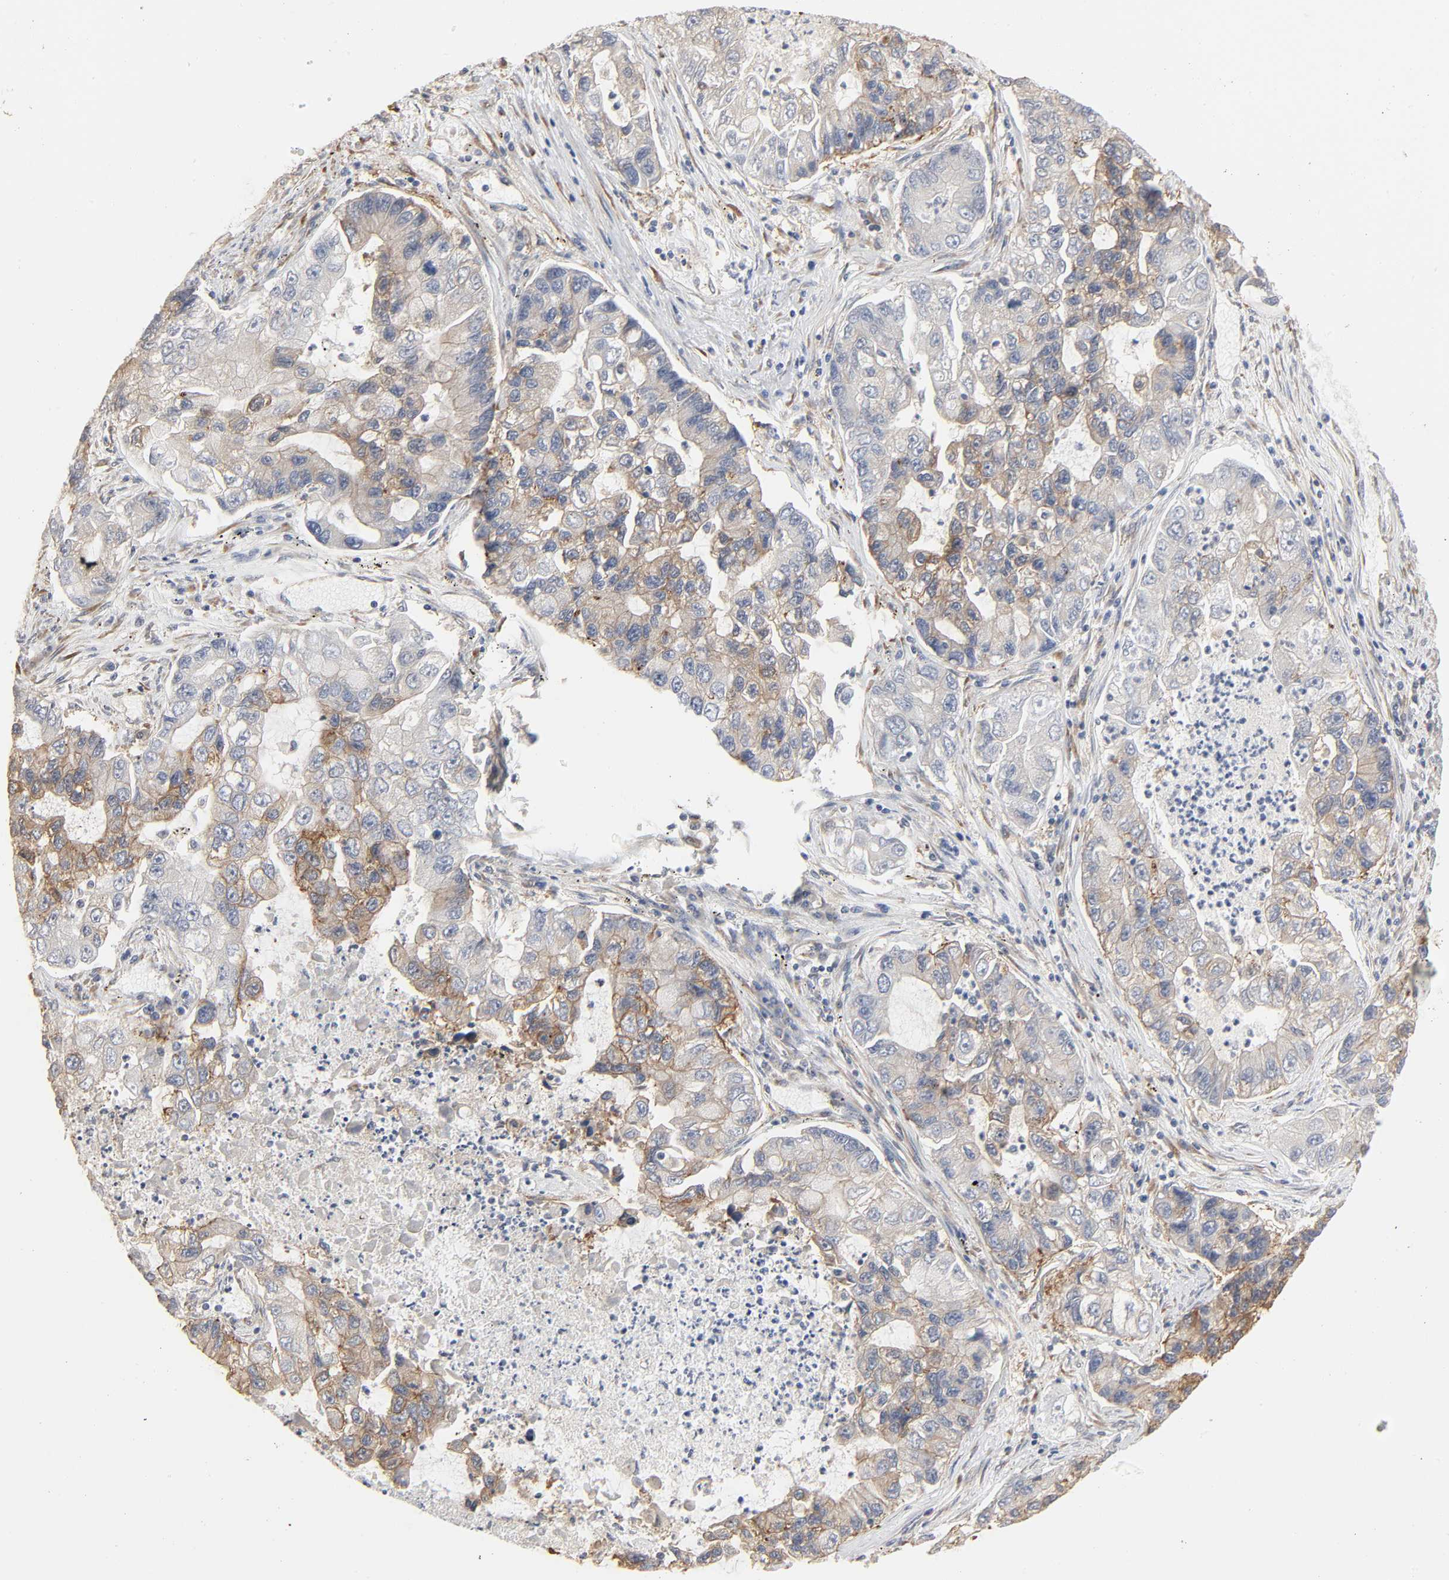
{"staining": {"intensity": "moderate", "quantity": "25%-75%", "location": "cytoplasmic/membranous,nuclear"}, "tissue": "lung cancer", "cell_type": "Tumor cells", "image_type": "cancer", "snomed": [{"axis": "morphology", "description": "Adenocarcinoma, NOS"}, {"axis": "topography", "description": "Lung"}], "caption": "Lung cancer (adenocarcinoma) tissue displays moderate cytoplasmic/membranous and nuclear positivity in about 25%-75% of tumor cells", "gene": "NDRG2", "patient": {"sex": "female", "age": 51}}